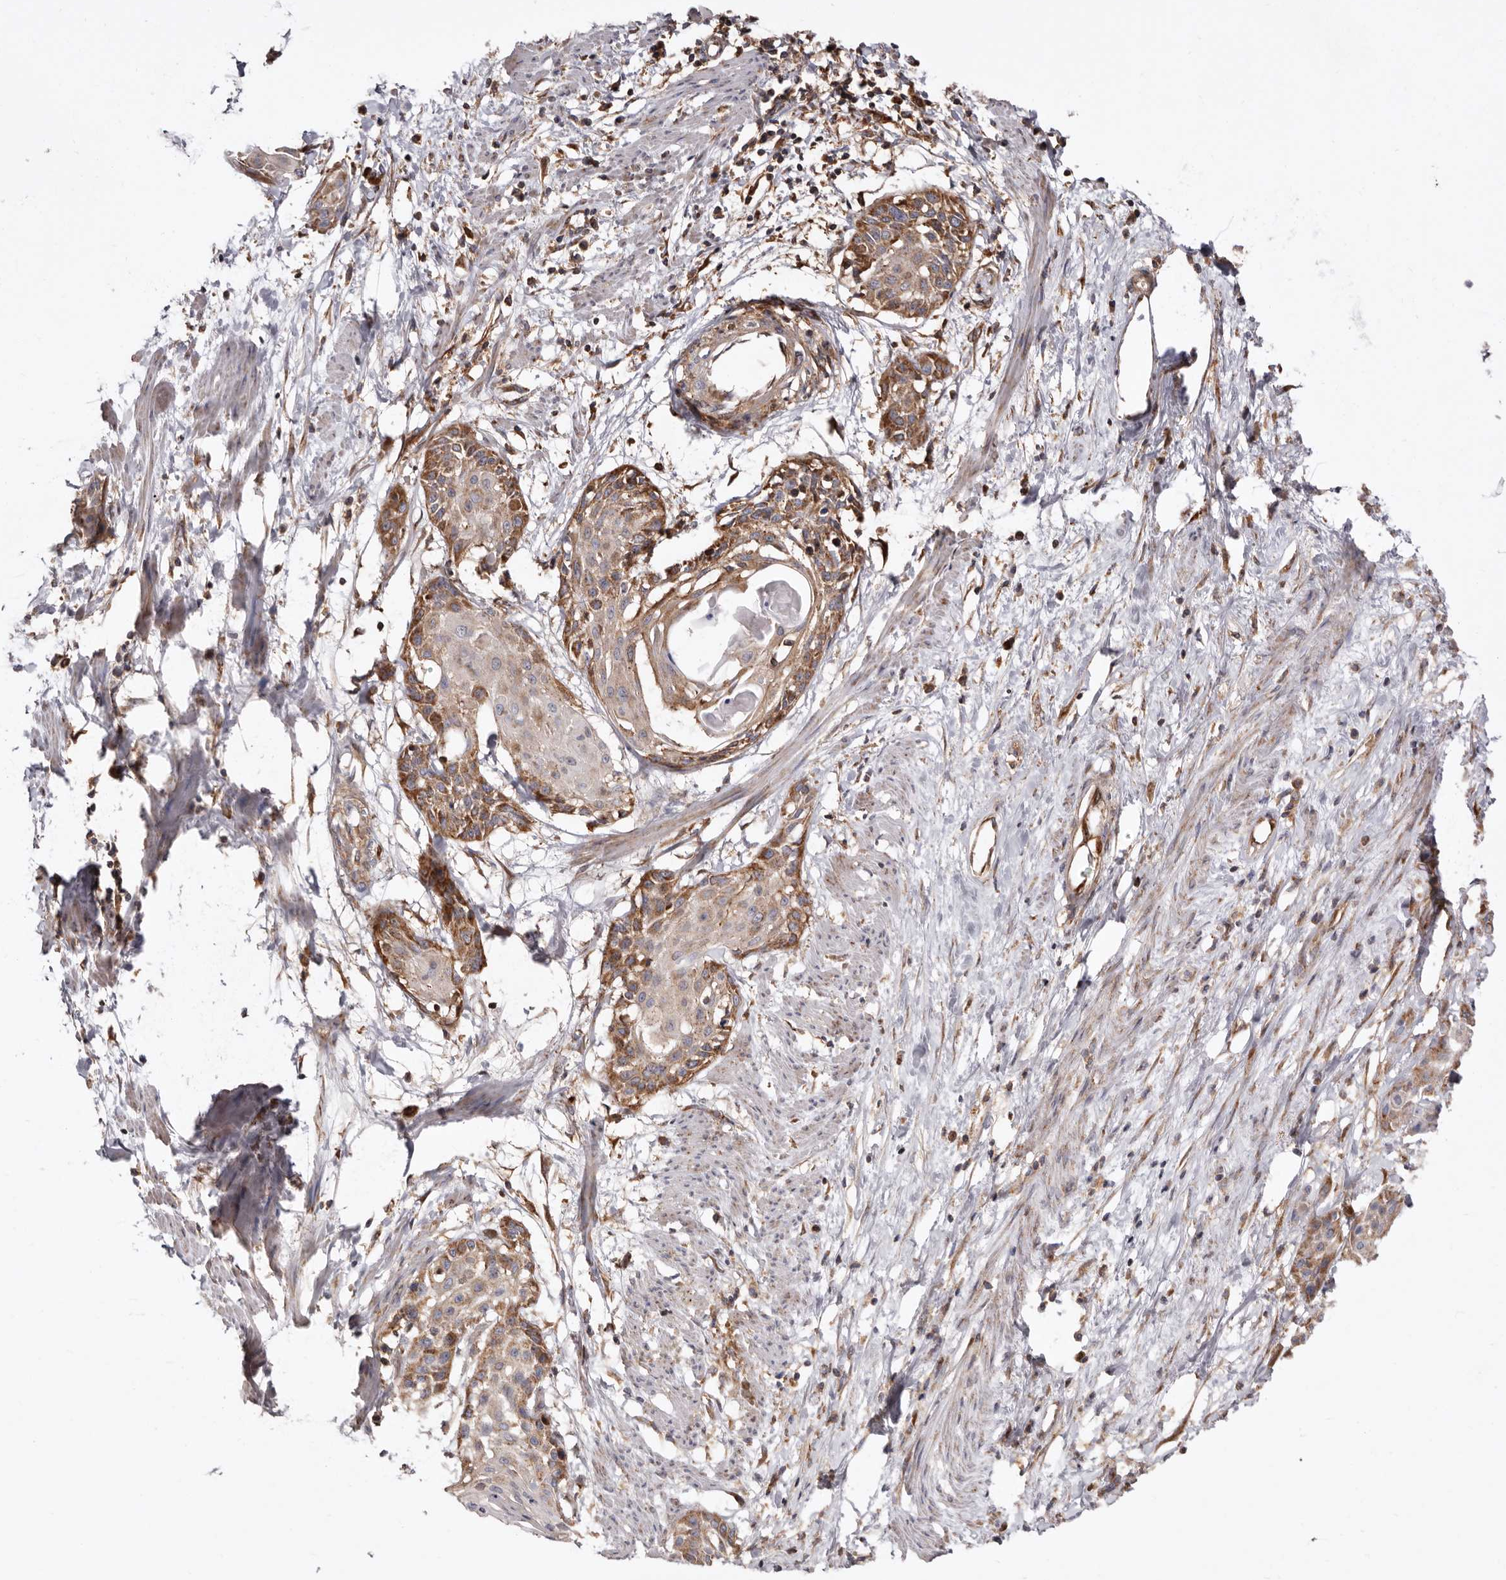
{"staining": {"intensity": "moderate", "quantity": "25%-75%", "location": "cytoplasmic/membranous"}, "tissue": "cervical cancer", "cell_type": "Tumor cells", "image_type": "cancer", "snomed": [{"axis": "morphology", "description": "Squamous cell carcinoma, NOS"}, {"axis": "topography", "description": "Cervix"}], "caption": "Human cervical squamous cell carcinoma stained with a brown dye reveals moderate cytoplasmic/membranous positive expression in approximately 25%-75% of tumor cells.", "gene": "COQ8B", "patient": {"sex": "female", "age": 57}}